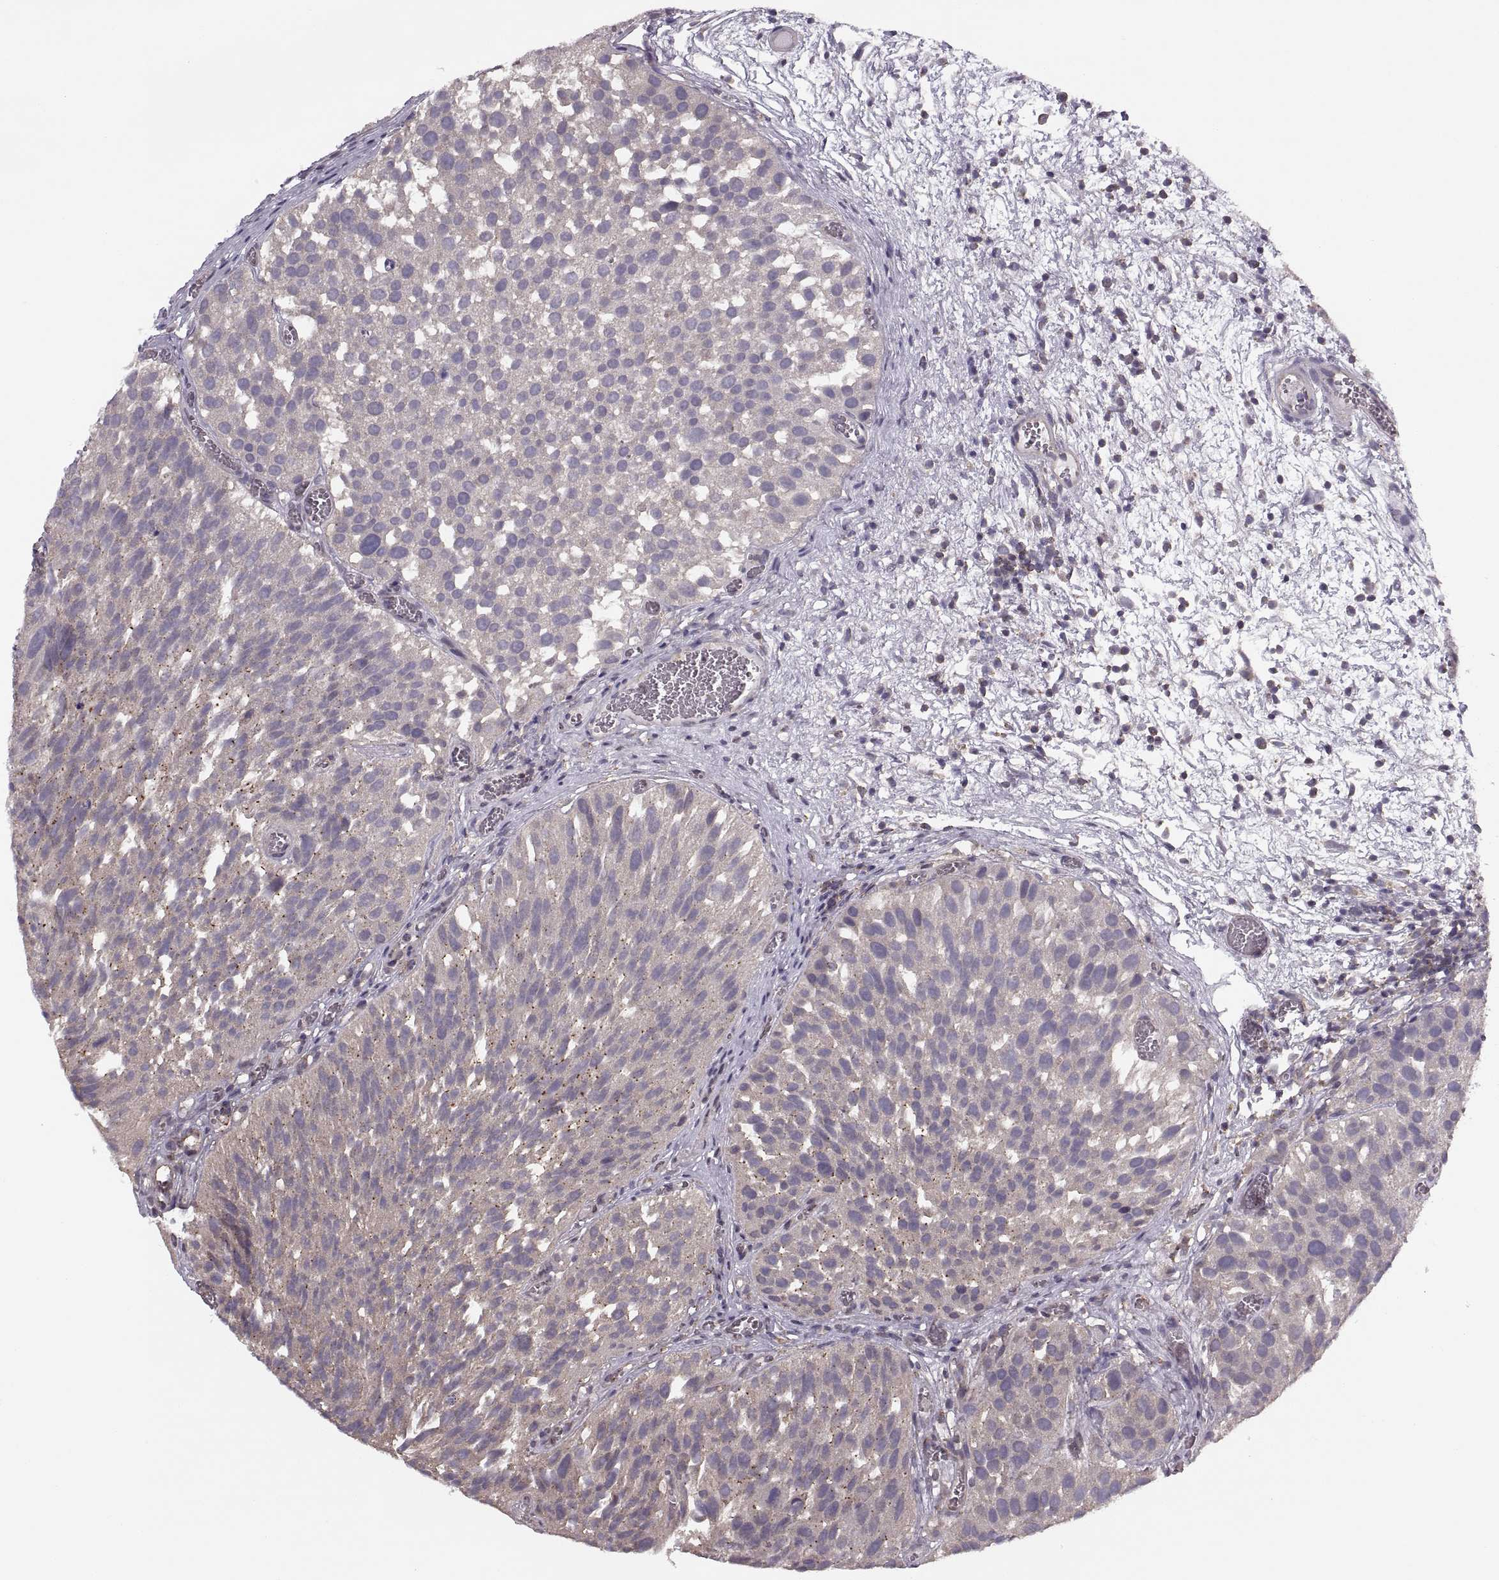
{"staining": {"intensity": "negative", "quantity": "none", "location": "none"}, "tissue": "urothelial cancer", "cell_type": "Tumor cells", "image_type": "cancer", "snomed": [{"axis": "morphology", "description": "Urothelial carcinoma, Low grade"}, {"axis": "topography", "description": "Urinary bladder"}], "caption": "Tumor cells are negative for brown protein staining in urothelial carcinoma (low-grade). (Stains: DAB IHC with hematoxylin counter stain, Microscopy: brightfield microscopy at high magnification).", "gene": "LUZP2", "patient": {"sex": "female", "age": 69}}